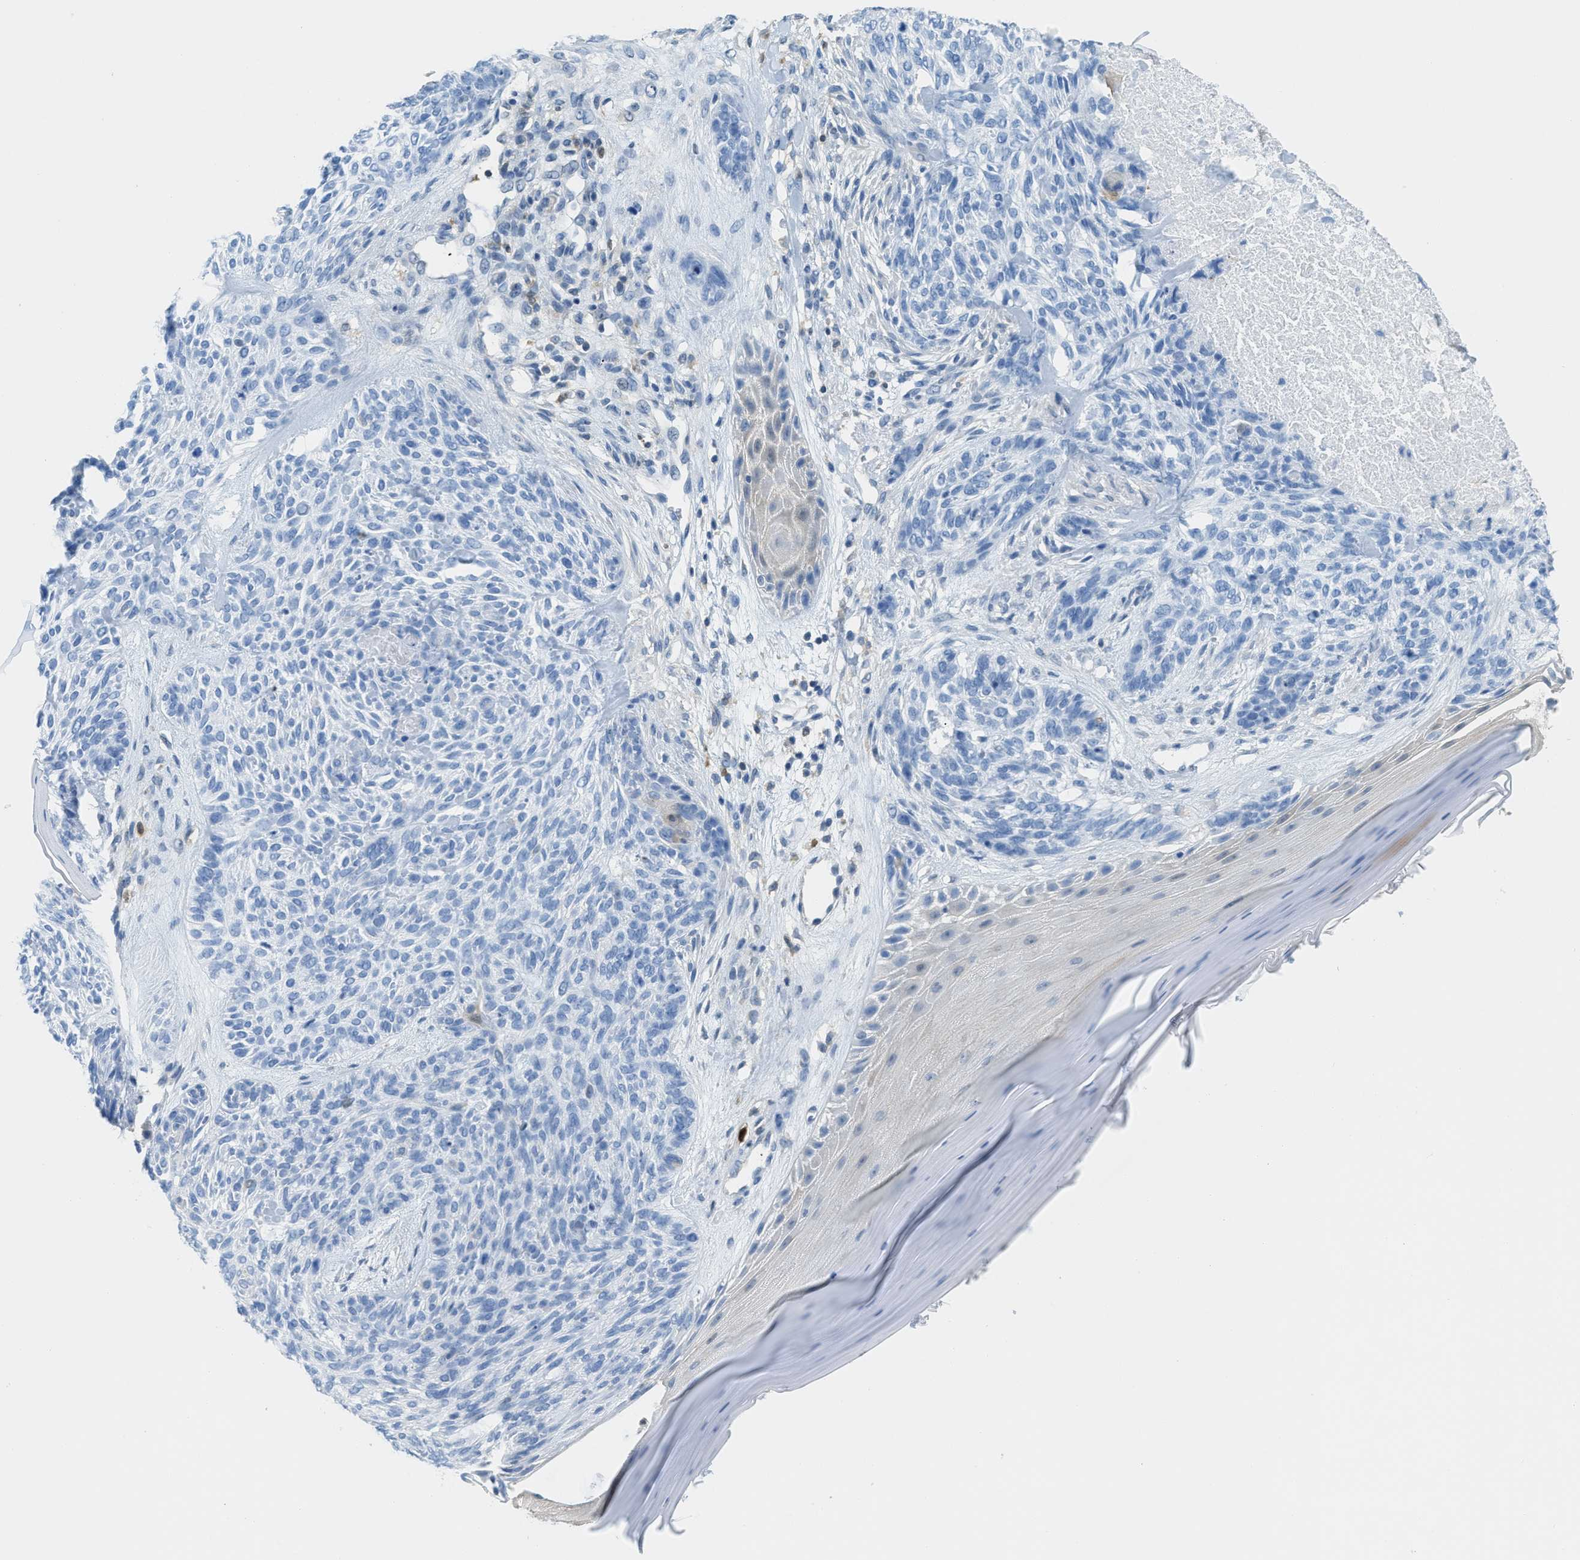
{"staining": {"intensity": "negative", "quantity": "none", "location": "none"}, "tissue": "skin cancer", "cell_type": "Tumor cells", "image_type": "cancer", "snomed": [{"axis": "morphology", "description": "Basal cell carcinoma"}, {"axis": "topography", "description": "Skin"}], "caption": "Tumor cells show no significant expression in basal cell carcinoma (skin).", "gene": "SERPINB1", "patient": {"sex": "male", "age": 55}}